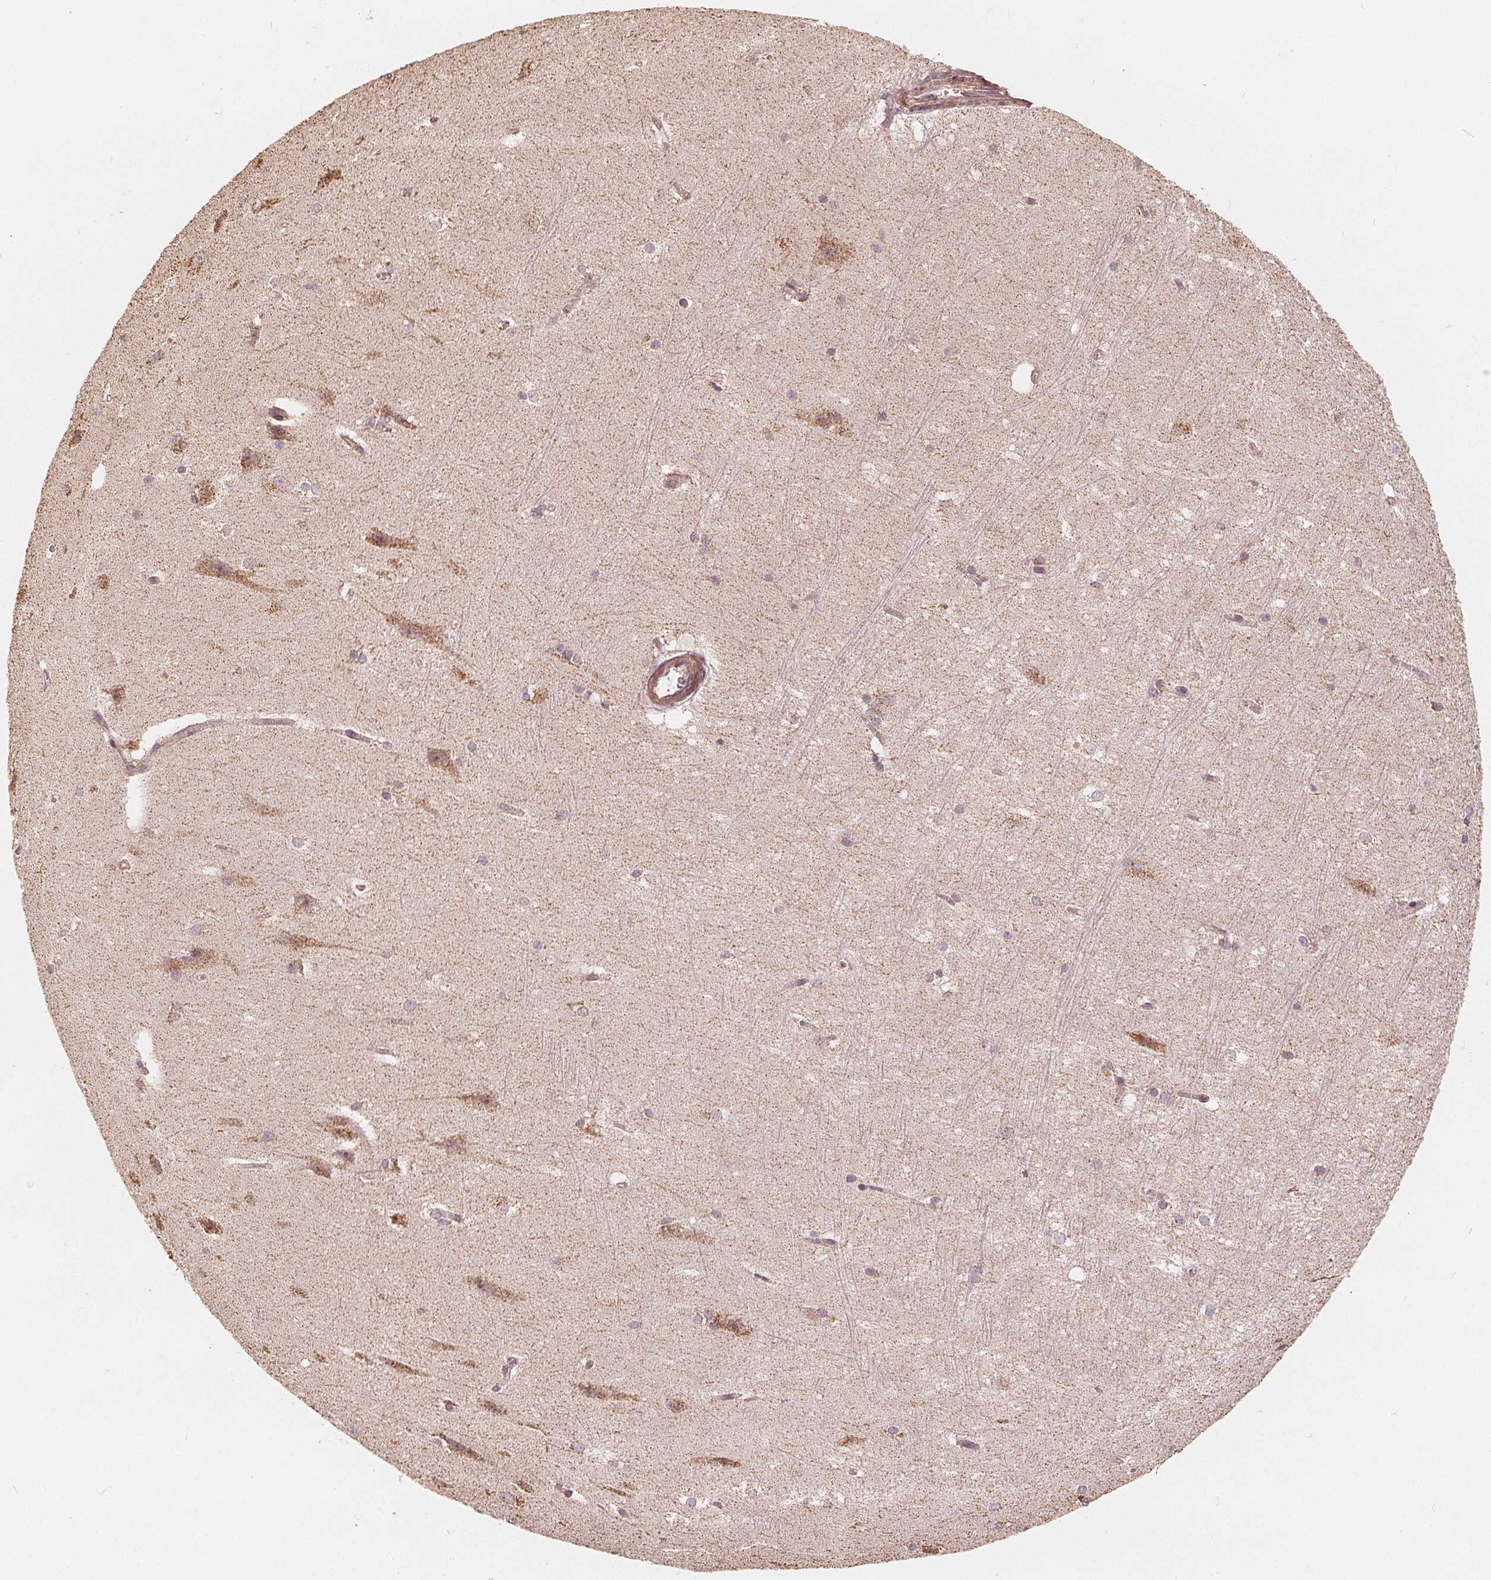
{"staining": {"intensity": "negative", "quantity": "none", "location": "none"}, "tissue": "hippocampus", "cell_type": "Glial cells", "image_type": "normal", "snomed": [{"axis": "morphology", "description": "Normal tissue, NOS"}, {"axis": "topography", "description": "Cerebral cortex"}, {"axis": "topography", "description": "Hippocampus"}], "caption": "Protein analysis of unremarkable hippocampus exhibits no significant positivity in glial cells. Brightfield microscopy of immunohistochemistry (IHC) stained with DAB (brown) and hematoxylin (blue), captured at high magnification.", "gene": "PEX26", "patient": {"sex": "female", "age": 19}}